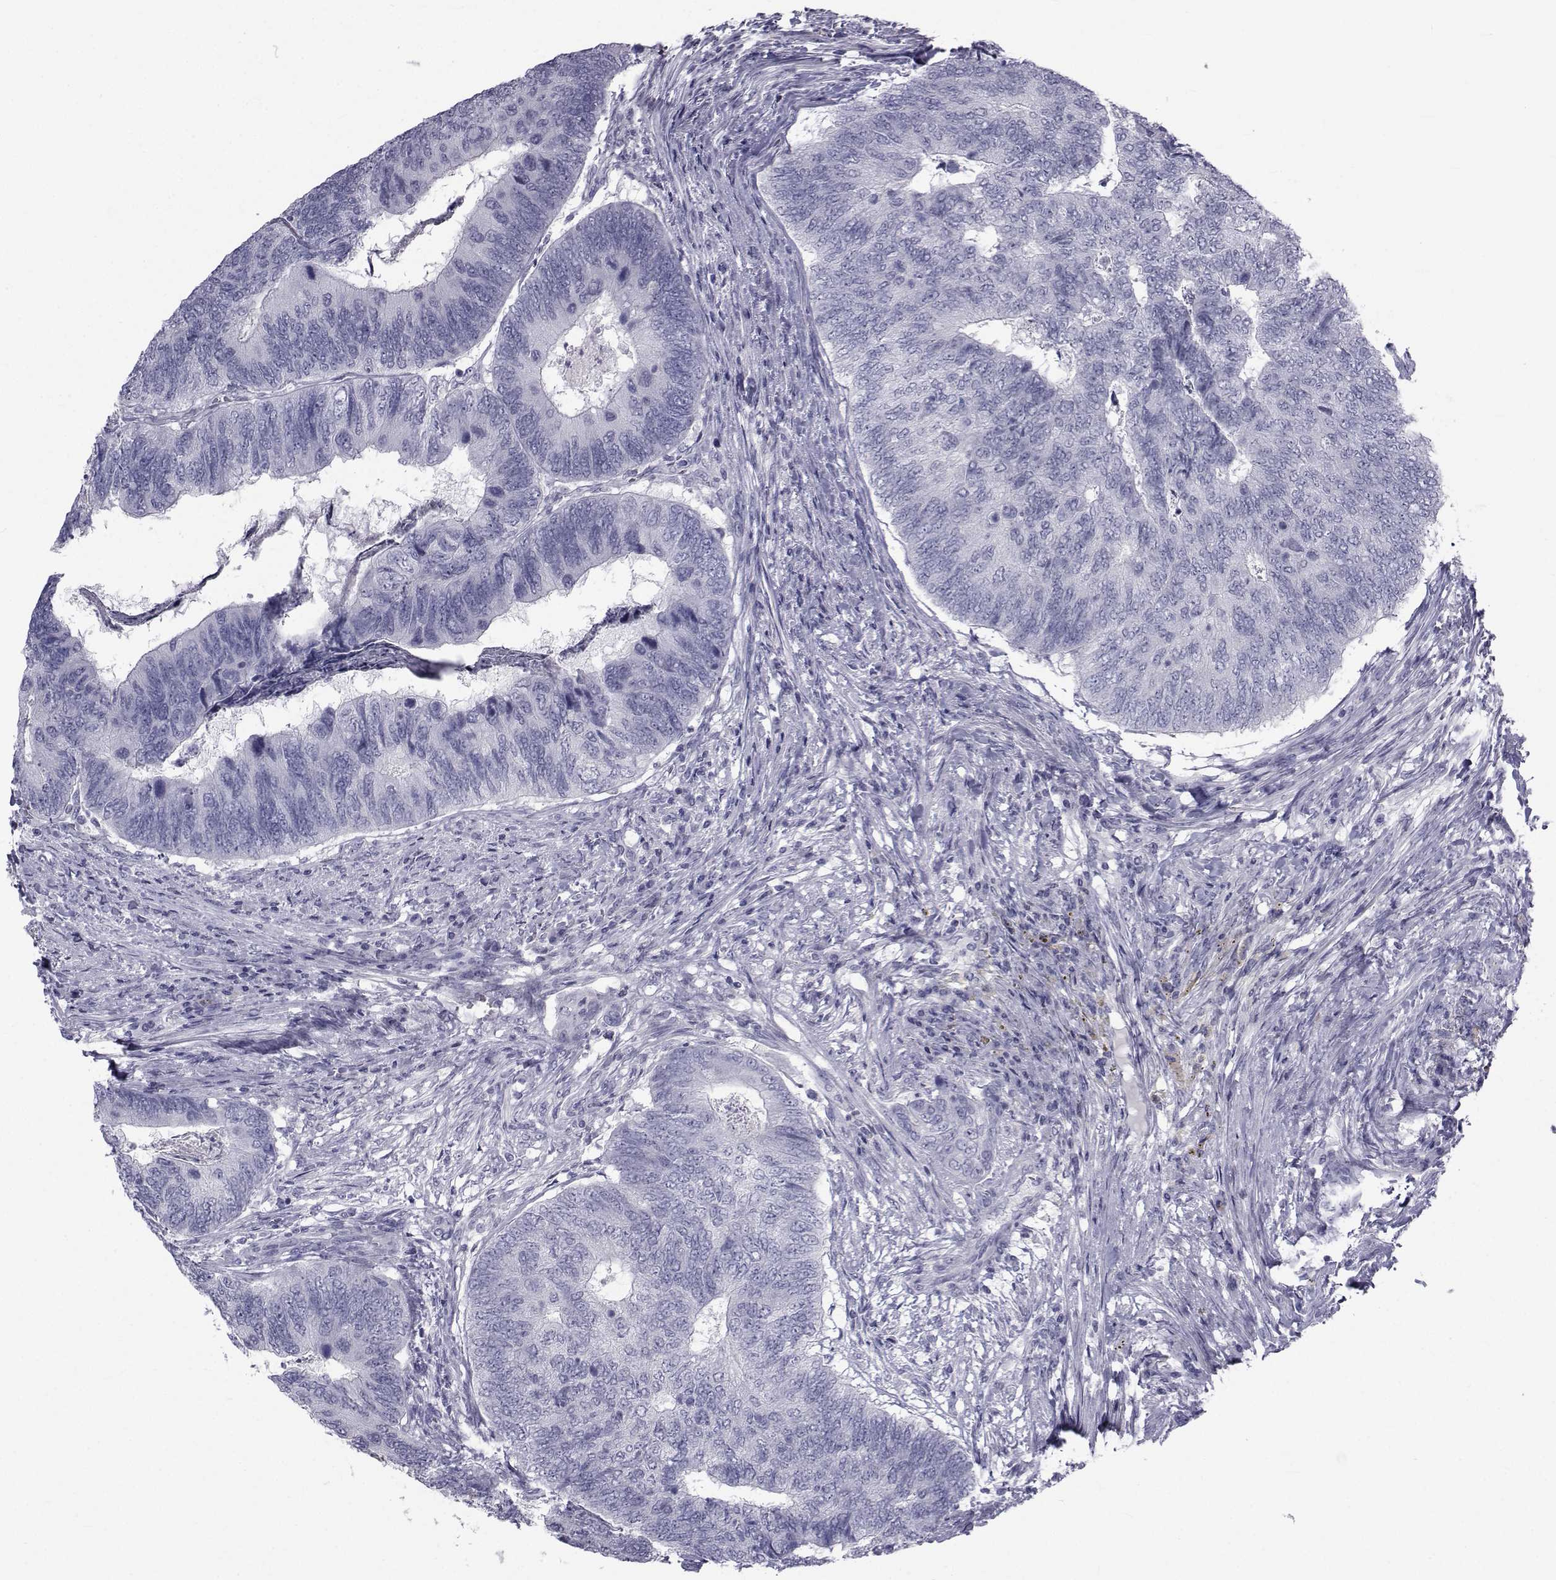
{"staining": {"intensity": "negative", "quantity": "none", "location": "none"}, "tissue": "colorectal cancer", "cell_type": "Tumor cells", "image_type": "cancer", "snomed": [{"axis": "morphology", "description": "Adenocarcinoma, NOS"}, {"axis": "topography", "description": "Colon"}], "caption": "This histopathology image is of adenocarcinoma (colorectal) stained with immunohistochemistry (IHC) to label a protein in brown with the nuclei are counter-stained blue. There is no expression in tumor cells.", "gene": "FDXR", "patient": {"sex": "female", "age": 67}}